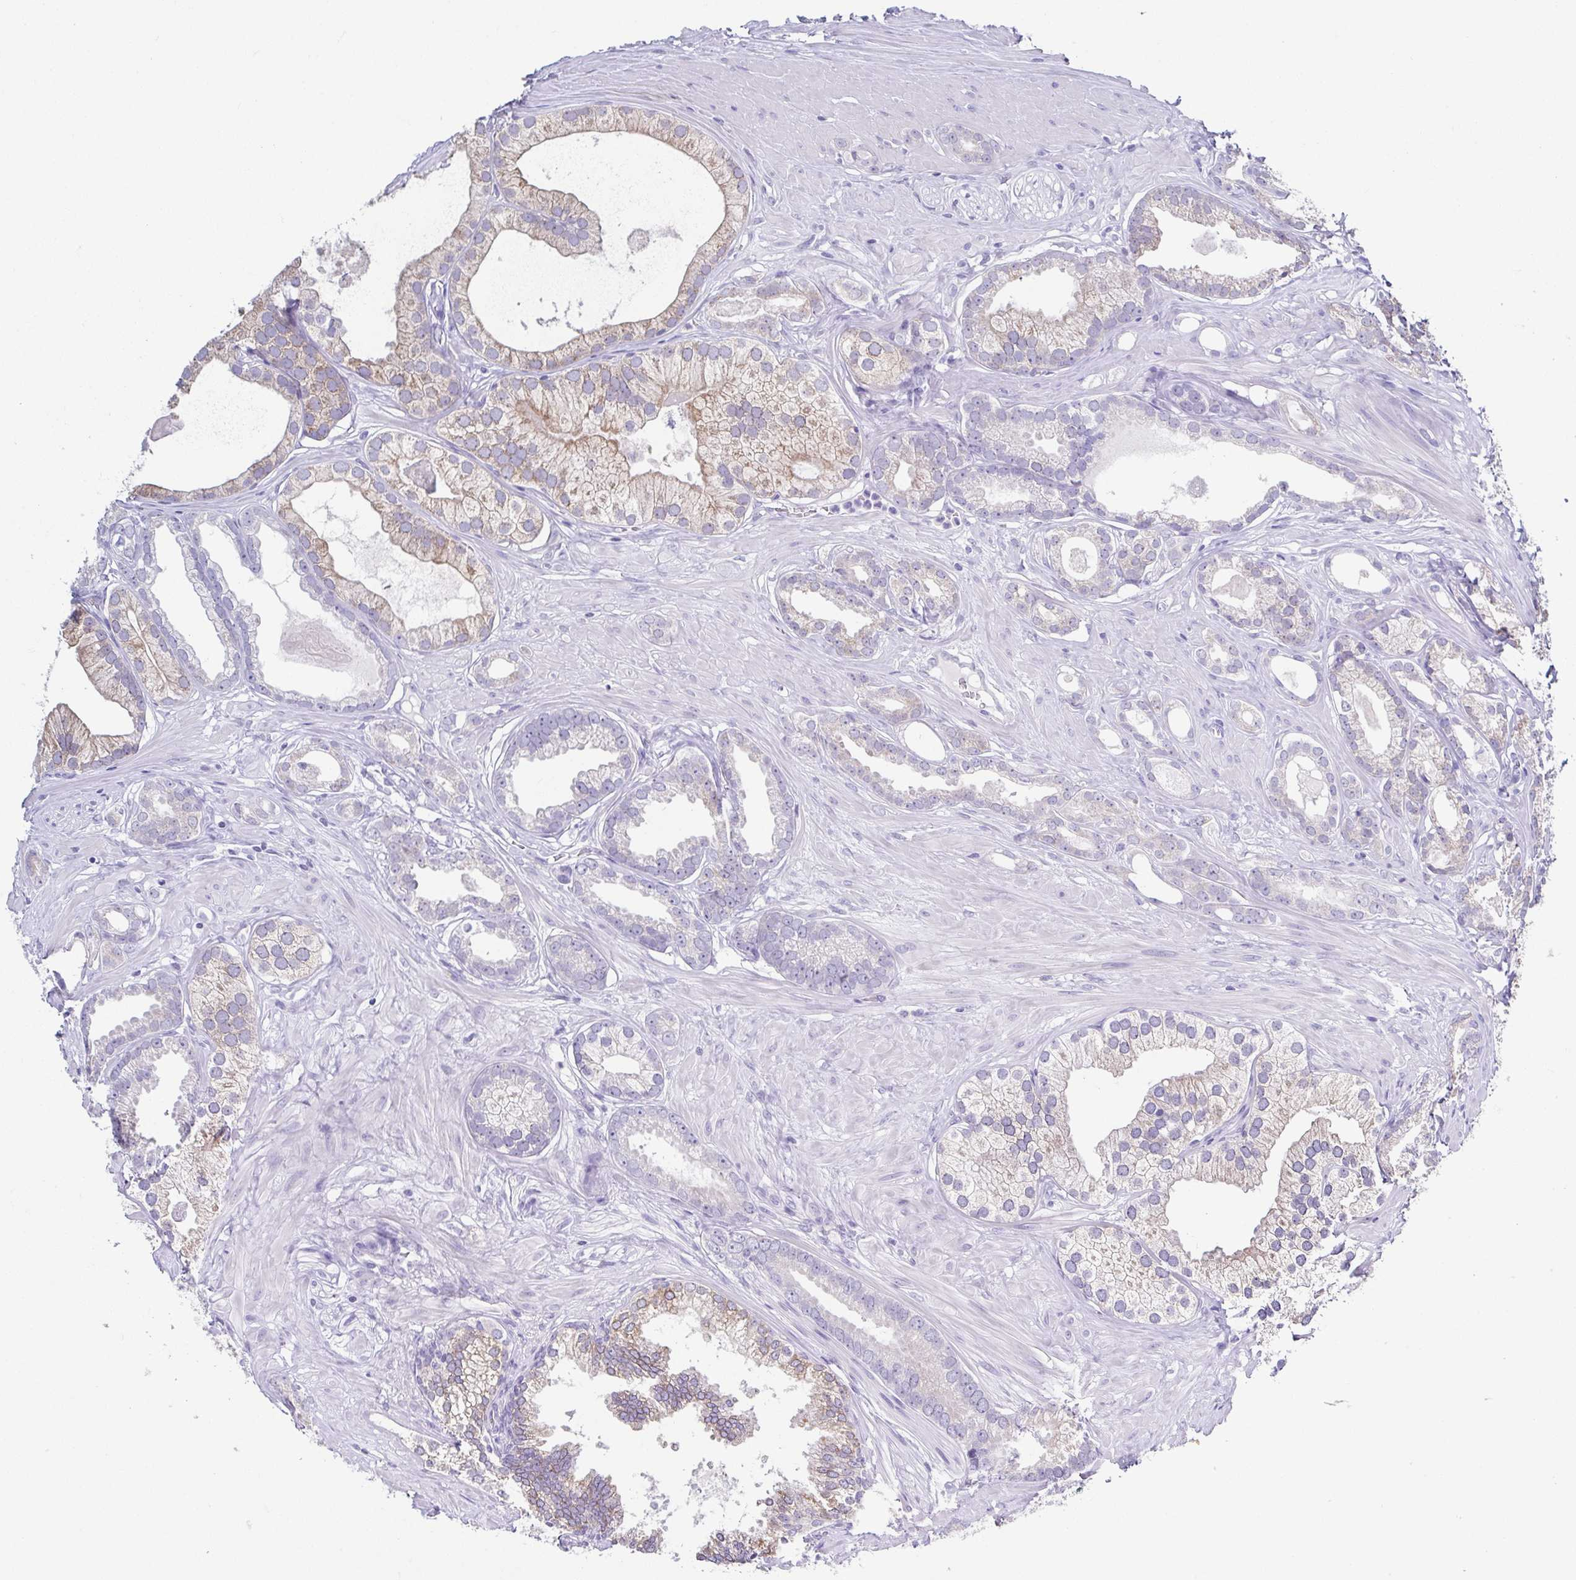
{"staining": {"intensity": "moderate", "quantity": "<25%", "location": "cytoplasmic/membranous"}, "tissue": "prostate cancer", "cell_type": "Tumor cells", "image_type": "cancer", "snomed": [{"axis": "morphology", "description": "Adenocarcinoma, Low grade"}, {"axis": "topography", "description": "Prostate"}], "caption": "Brown immunohistochemical staining in prostate low-grade adenocarcinoma reveals moderate cytoplasmic/membranous staining in about <25% of tumor cells. Immunohistochemistry (ihc) stains the protein of interest in brown and the nuclei are stained blue.", "gene": "RDH11", "patient": {"sex": "male", "age": 65}}